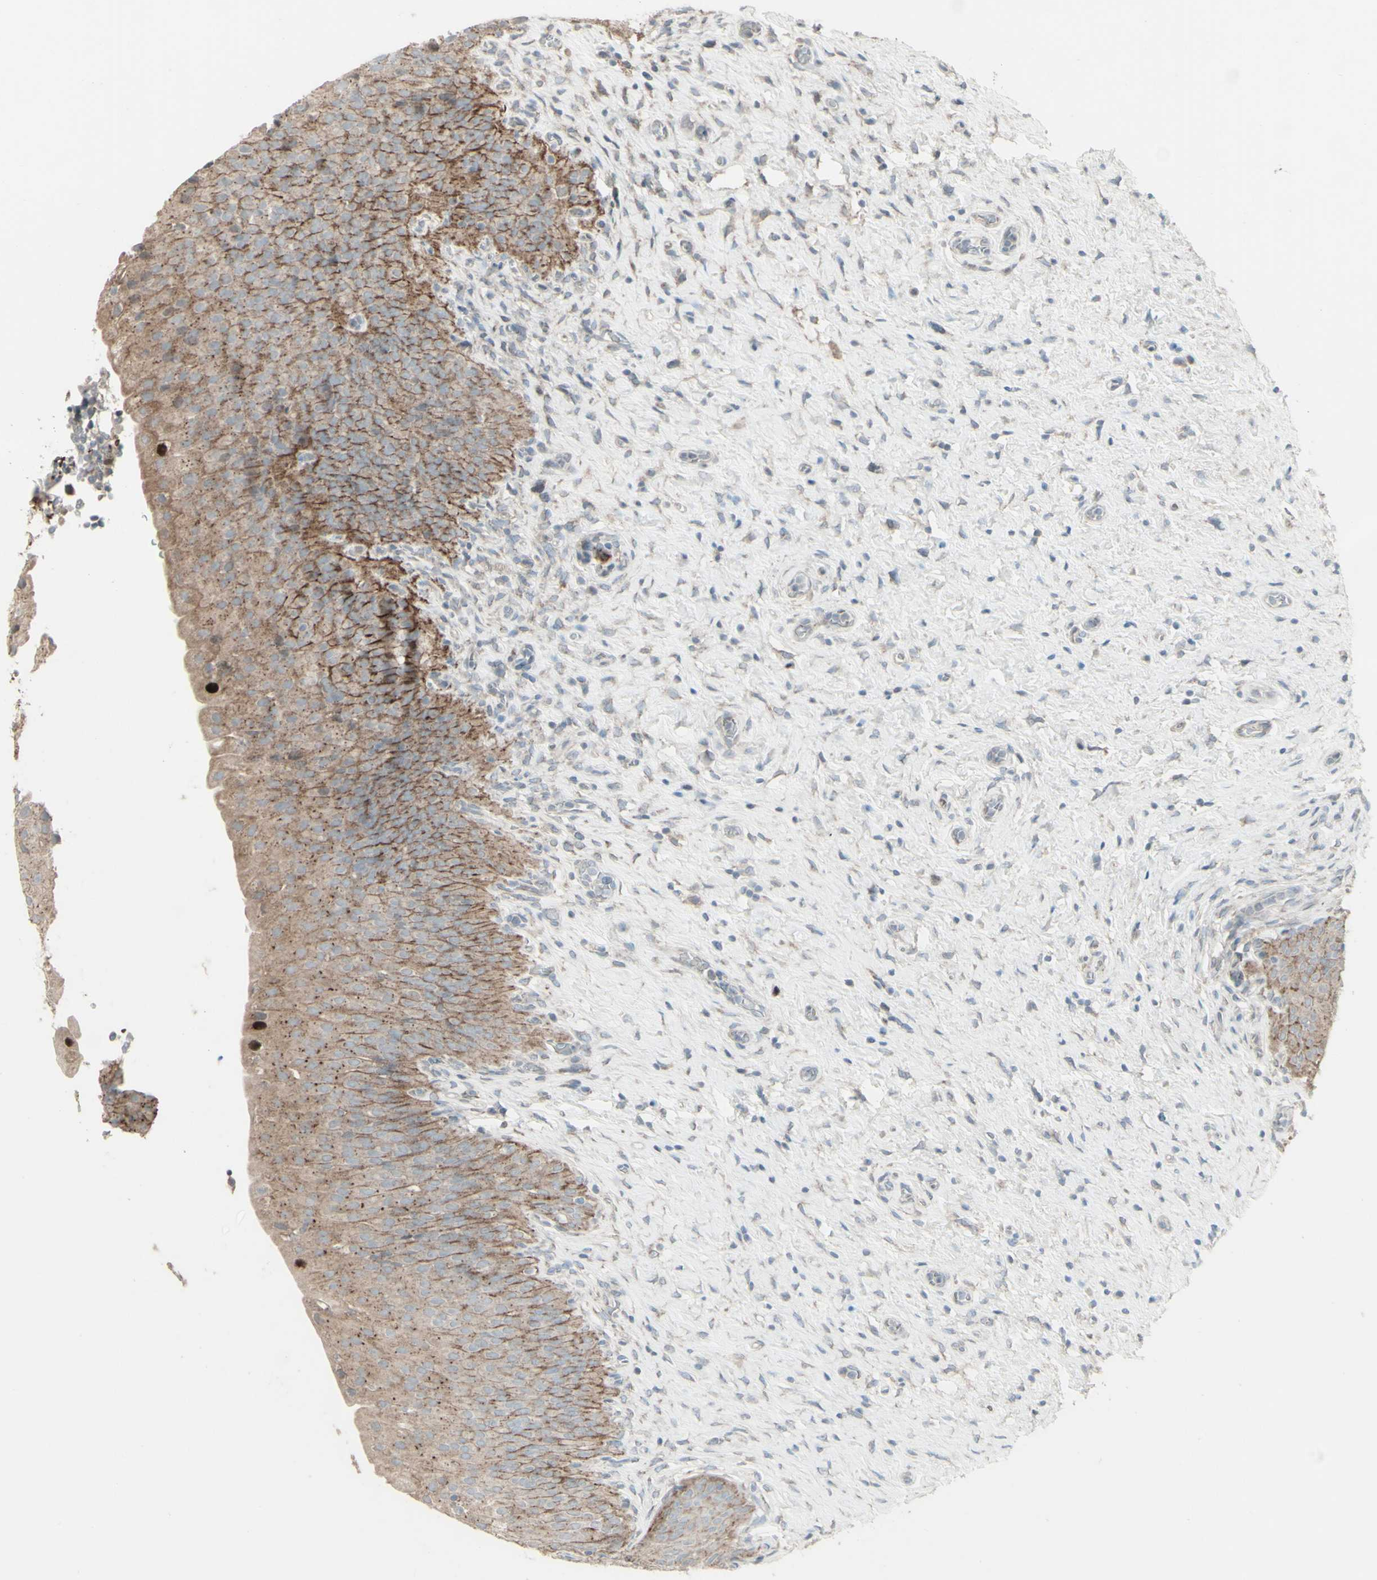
{"staining": {"intensity": "moderate", "quantity": ">75%", "location": "cytoplasmic/membranous"}, "tissue": "urinary bladder", "cell_type": "Urothelial cells", "image_type": "normal", "snomed": [{"axis": "morphology", "description": "Normal tissue, NOS"}, {"axis": "morphology", "description": "Urothelial carcinoma, High grade"}, {"axis": "topography", "description": "Urinary bladder"}], "caption": "This image exhibits unremarkable urinary bladder stained with immunohistochemistry to label a protein in brown. The cytoplasmic/membranous of urothelial cells show moderate positivity for the protein. Nuclei are counter-stained blue.", "gene": "GMNN", "patient": {"sex": "male", "age": 46}}